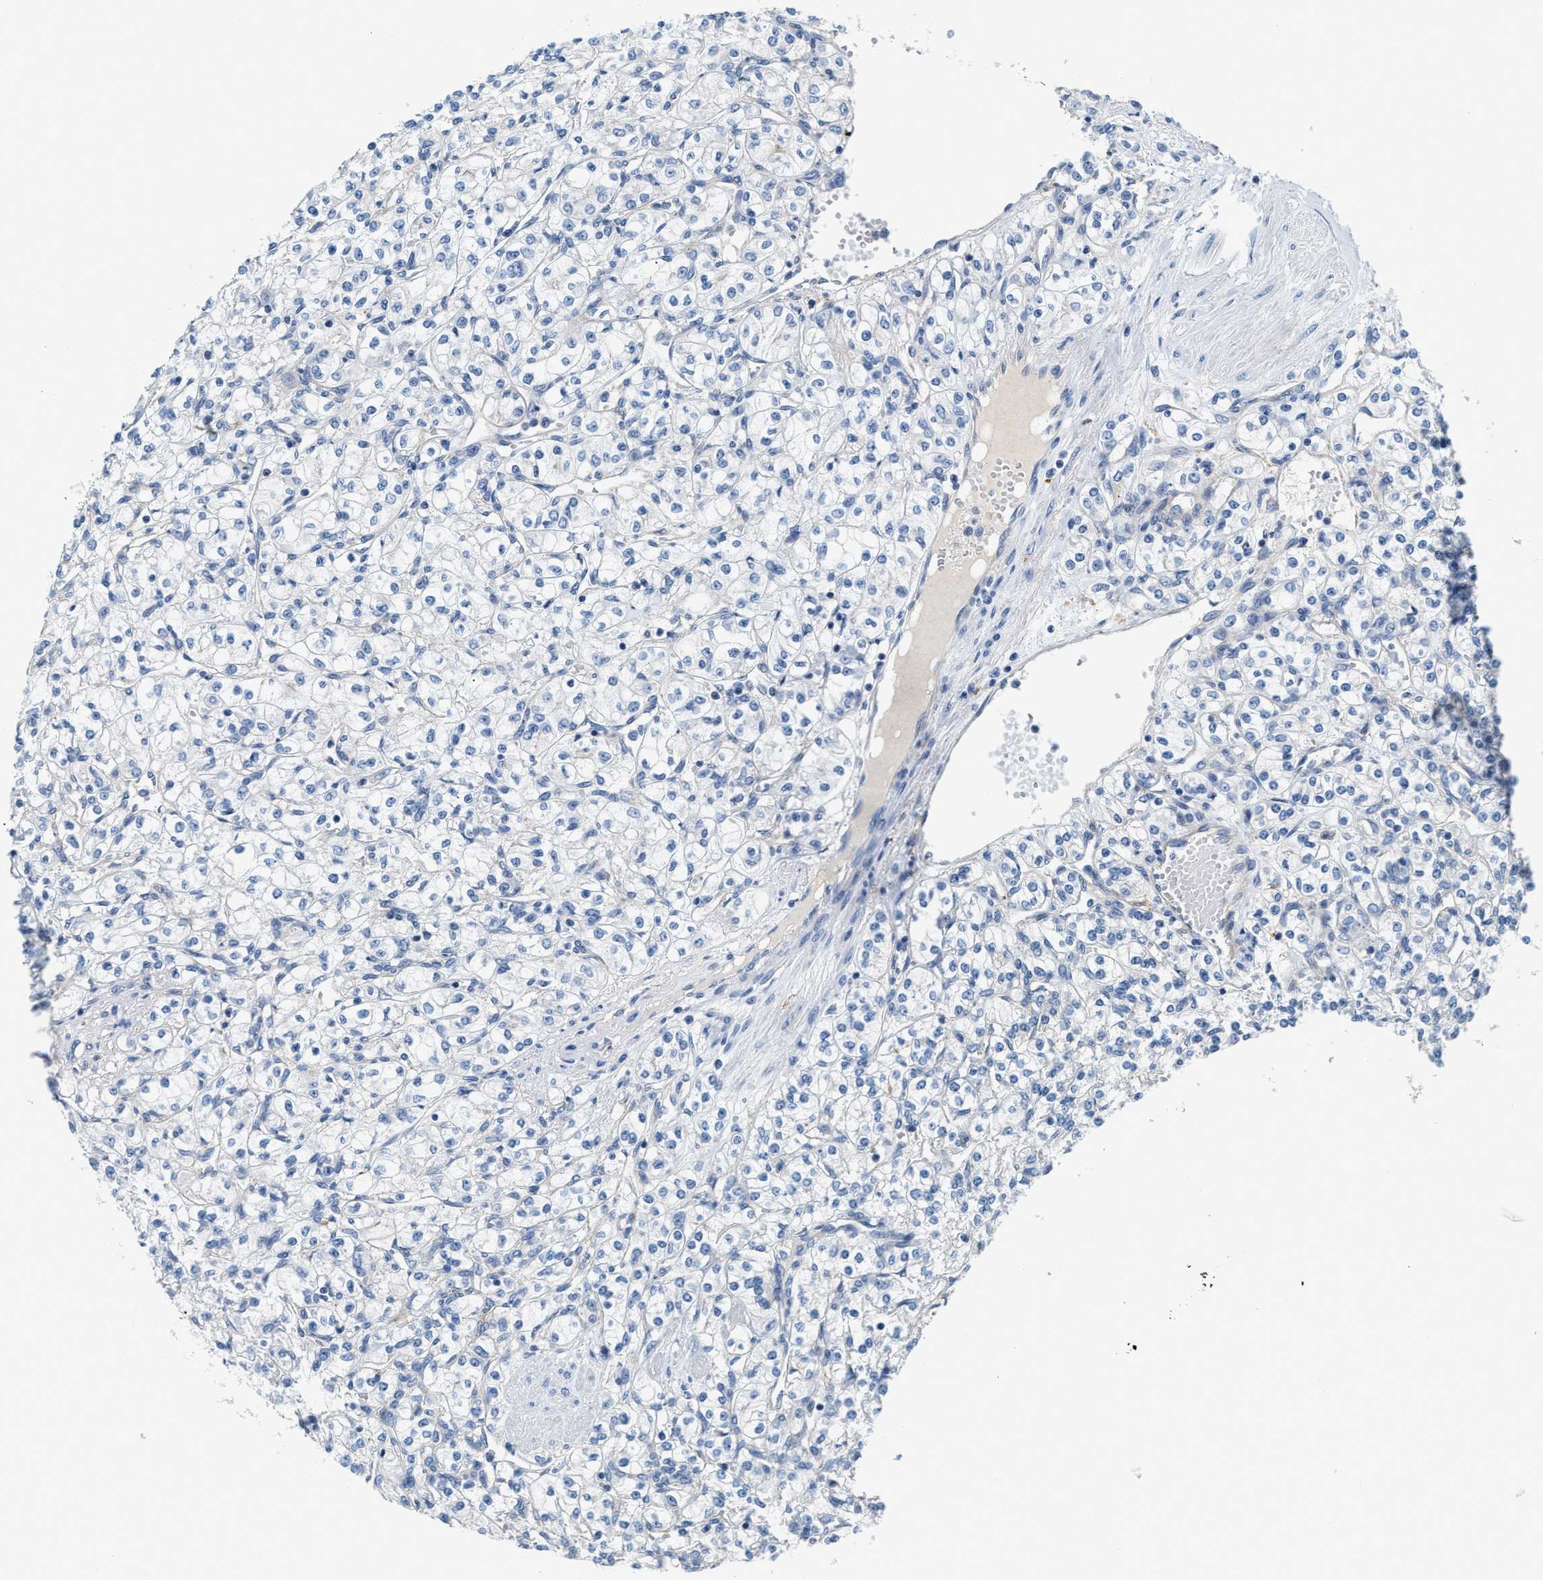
{"staining": {"intensity": "negative", "quantity": "none", "location": "none"}, "tissue": "renal cancer", "cell_type": "Tumor cells", "image_type": "cancer", "snomed": [{"axis": "morphology", "description": "Adenocarcinoma, NOS"}, {"axis": "topography", "description": "Kidney"}], "caption": "Tumor cells show no significant protein expression in adenocarcinoma (renal).", "gene": "NSUN7", "patient": {"sex": "male", "age": 77}}